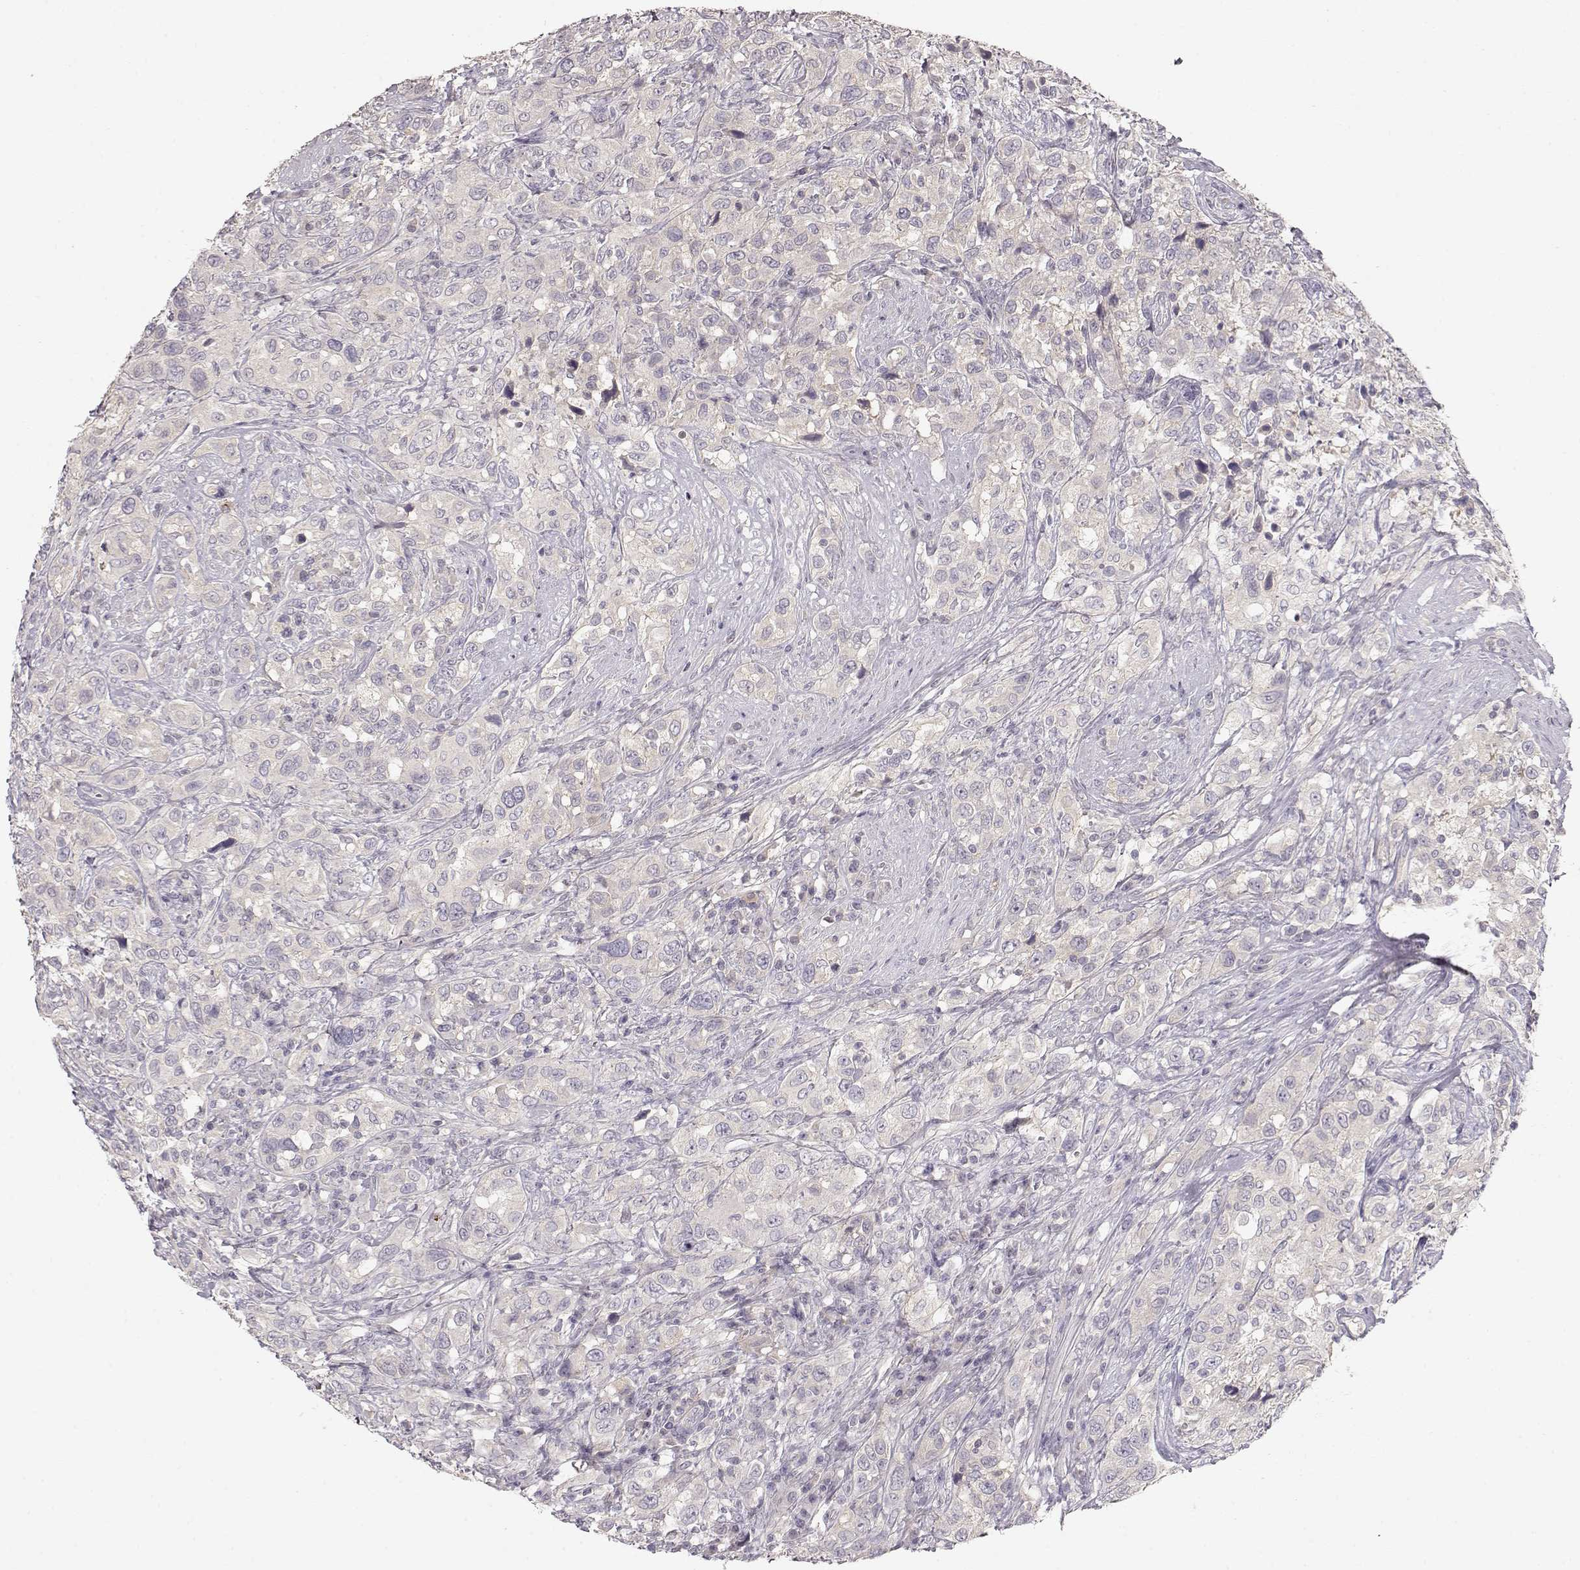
{"staining": {"intensity": "negative", "quantity": "none", "location": "none"}, "tissue": "urothelial cancer", "cell_type": "Tumor cells", "image_type": "cancer", "snomed": [{"axis": "morphology", "description": "Urothelial carcinoma, NOS"}, {"axis": "morphology", "description": "Urothelial carcinoma, High grade"}, {"axis": "topography", "description": "Urinary bladder"}], "caption": "Tumor cells are negative for protein expression in human high-grade urothelial carcinoma.", "gene": "ARHGAP8", "patient": {"sex": "female", "age": 64}}